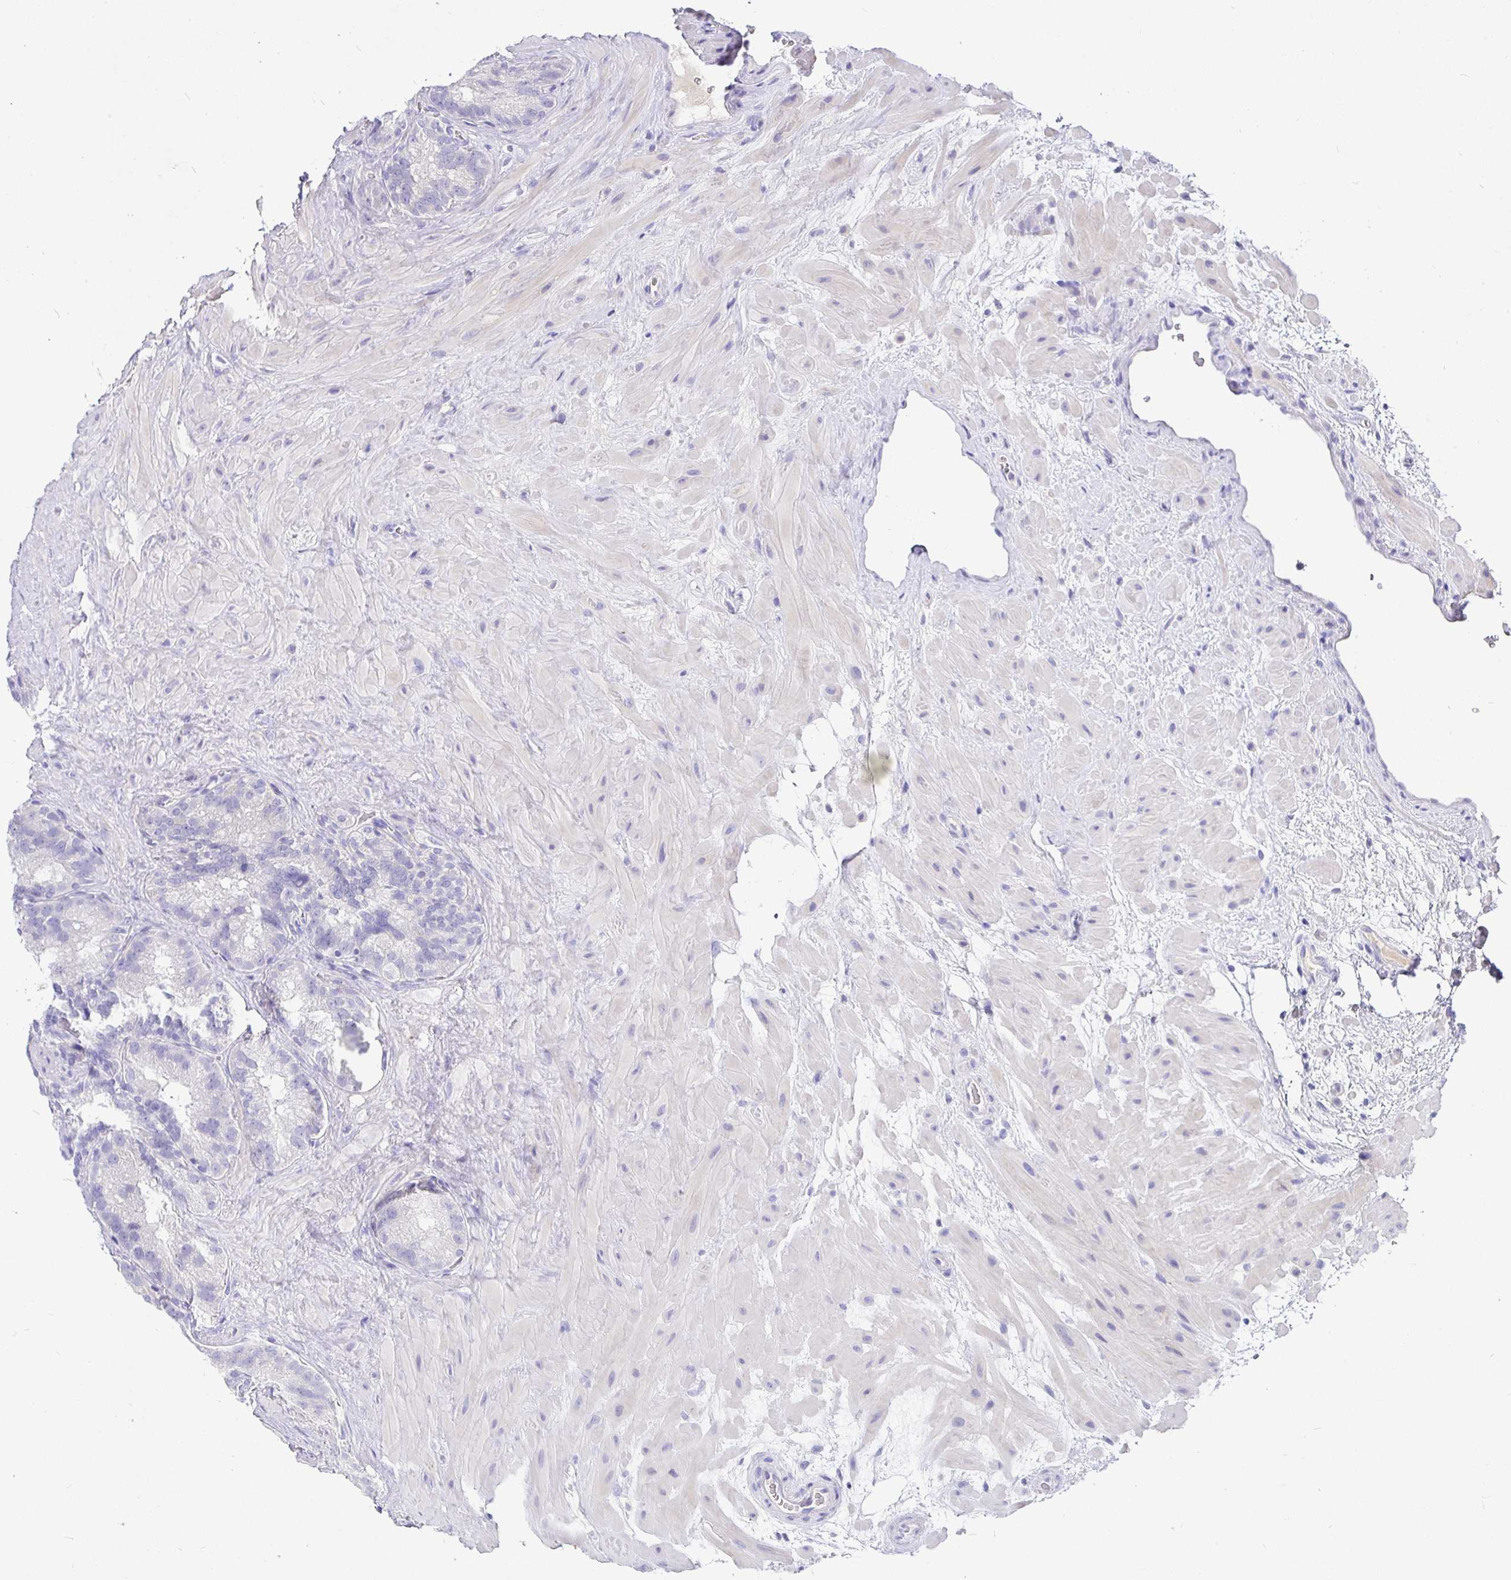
{"staining": {"intensity": "negative", "quantity": "none", "location": "none"}, "tissue": "seminal vesicle", "cell_type": "Glandular cells", "image_type": "normal", "snomed": [{"axis": "morphology", "description": "Normal tissue, NOS"}, {"axis": "topography", "description": "Seminal veicle"}], "caption": "A high-resolution micrograph shows immunohistochemistry (IHC) staining of normal seminal vesicle, which reveals no significant positivity in glandular cells.", "gene": "TPTE", "patient": {"sex": "male", "age": 60}}